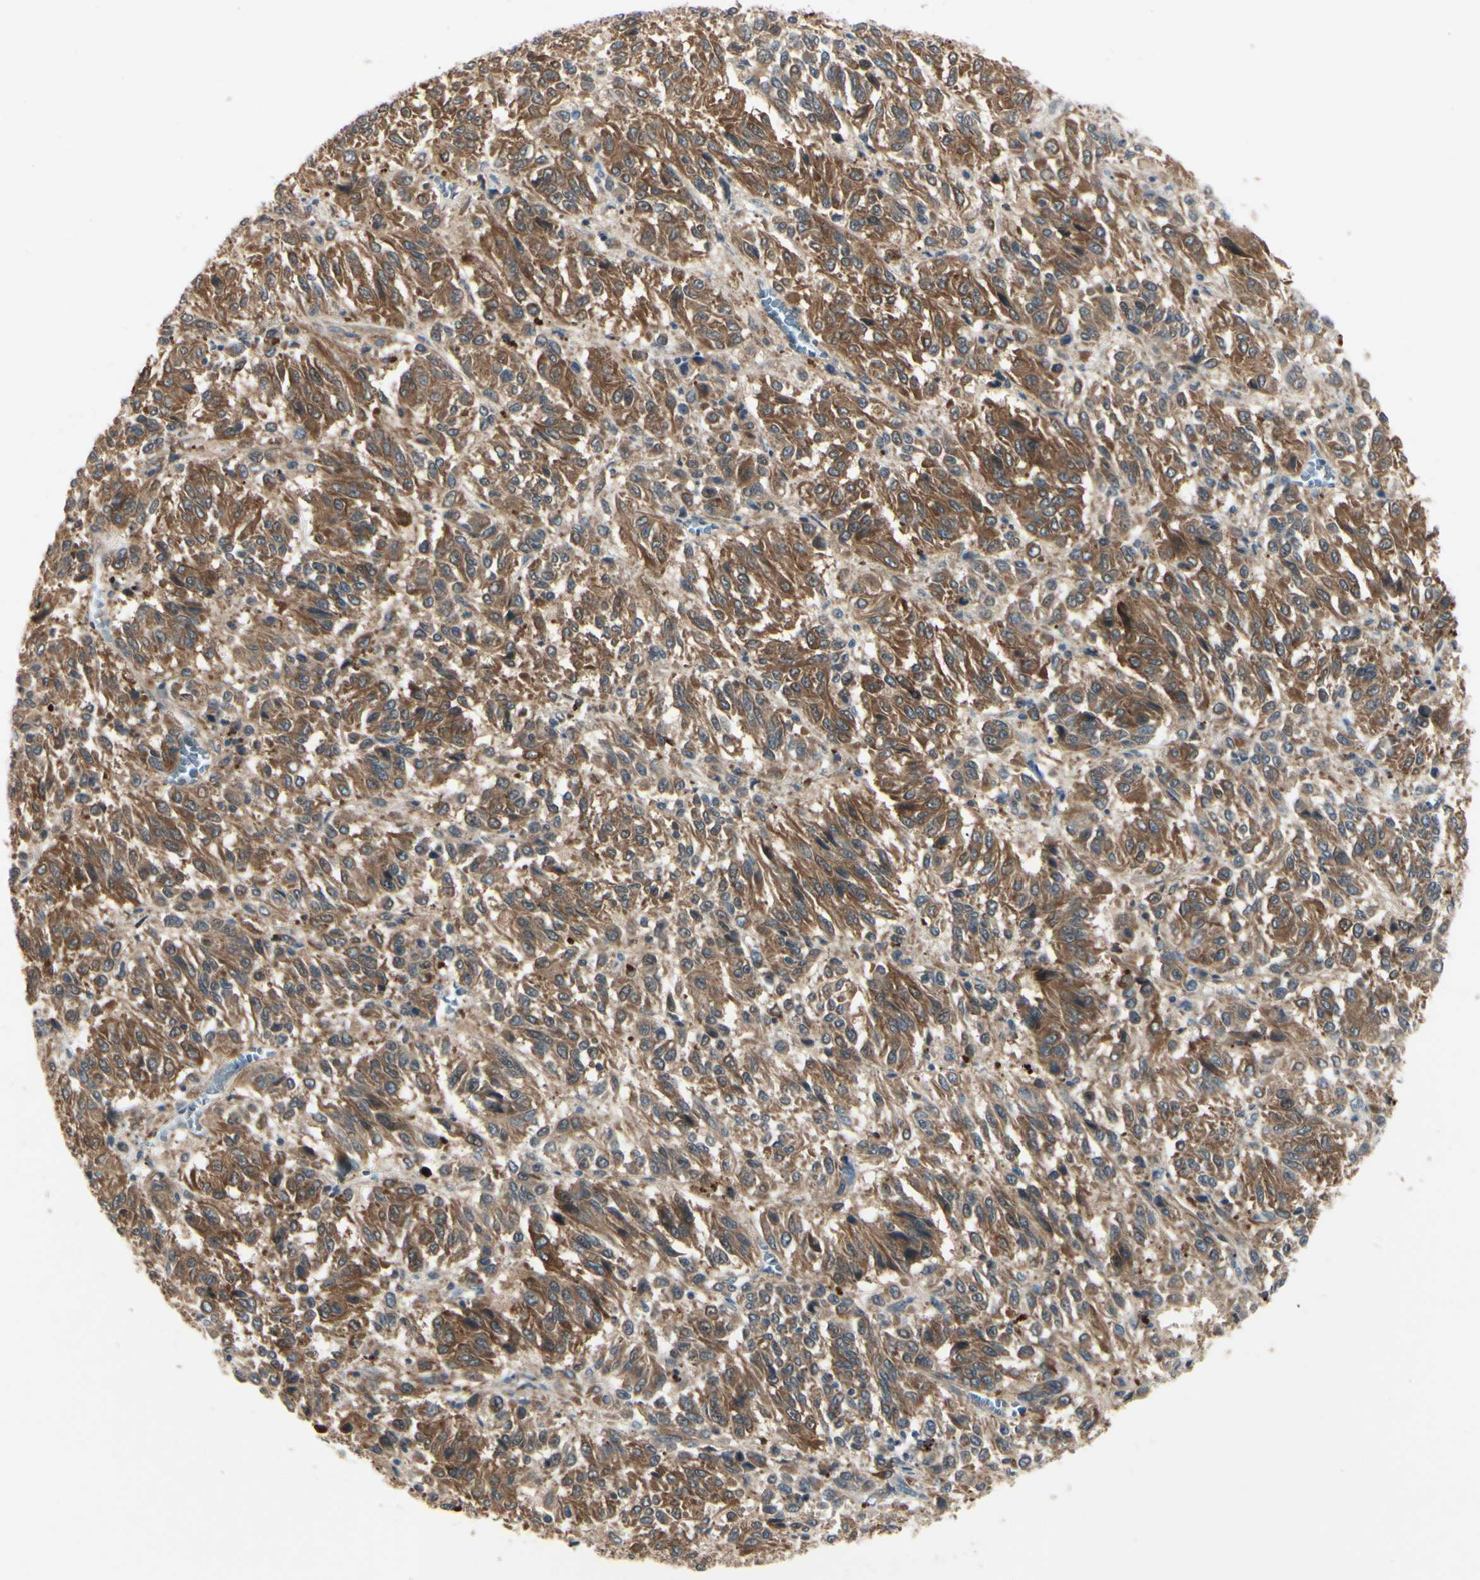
{"staining": {"intensity": "strong", "quantity": ">75%", "location": "cytoplasmic/membranous"}, "tissue": "melanoma", "cell_type": "Tumor cells", "image_type": "cancer", "snomed": [{"axis": "morphology", "description": "Malignant melanoma, Metastatic site"}, {"axis": "topography", "description": "Lung"}], "caption": "Human malignant melanoma (metastatic site) stained with a protein marker demonstrates strong staining in tumor cells.", "gene": "RNF14", "patient": {"sex": "male", "age": 64}}